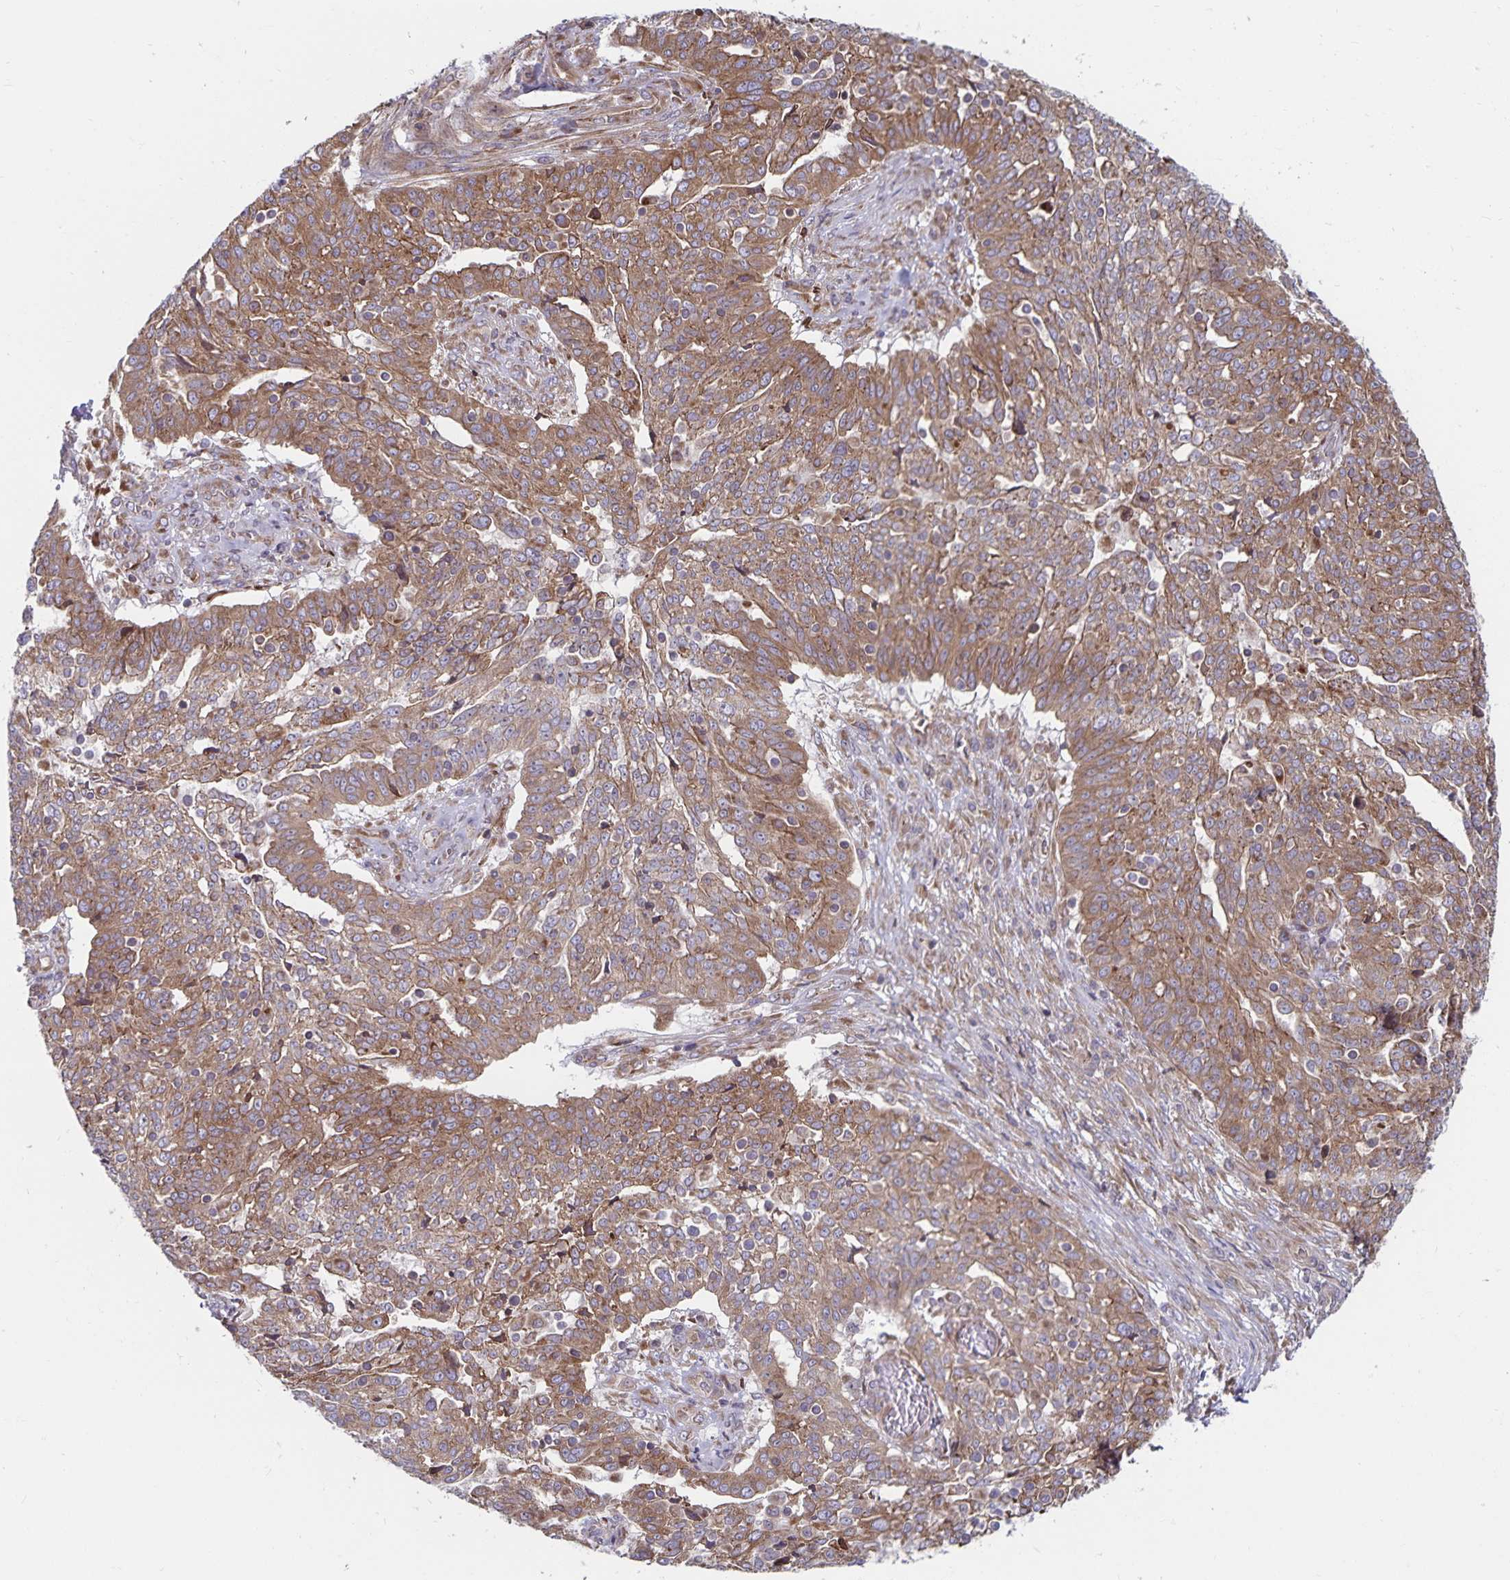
{"staining": {"intensity": "moderate", "quantity": ">75%", "location": "cytoplasmic/membranous"}, "tissue": "ovarian cancer", "cell_type": "Tumor cells", "image_type": "cancer", "snomed": [{"axis": "morphology", "description": "Cystadenocarcinoma, serous, NOS"}, {"axis": "topography", "description": "Ovary"}], "caption": "Approximately >75% of tumor cells in human serous cystadenocarcinoma (ovarian) demonstrate moderate cytoplasmic/membranous protein positivity as visualized by brown immunohistochemical staining.", "gene": "SEC62", "patient": {"sex": "female", "age": 67}}